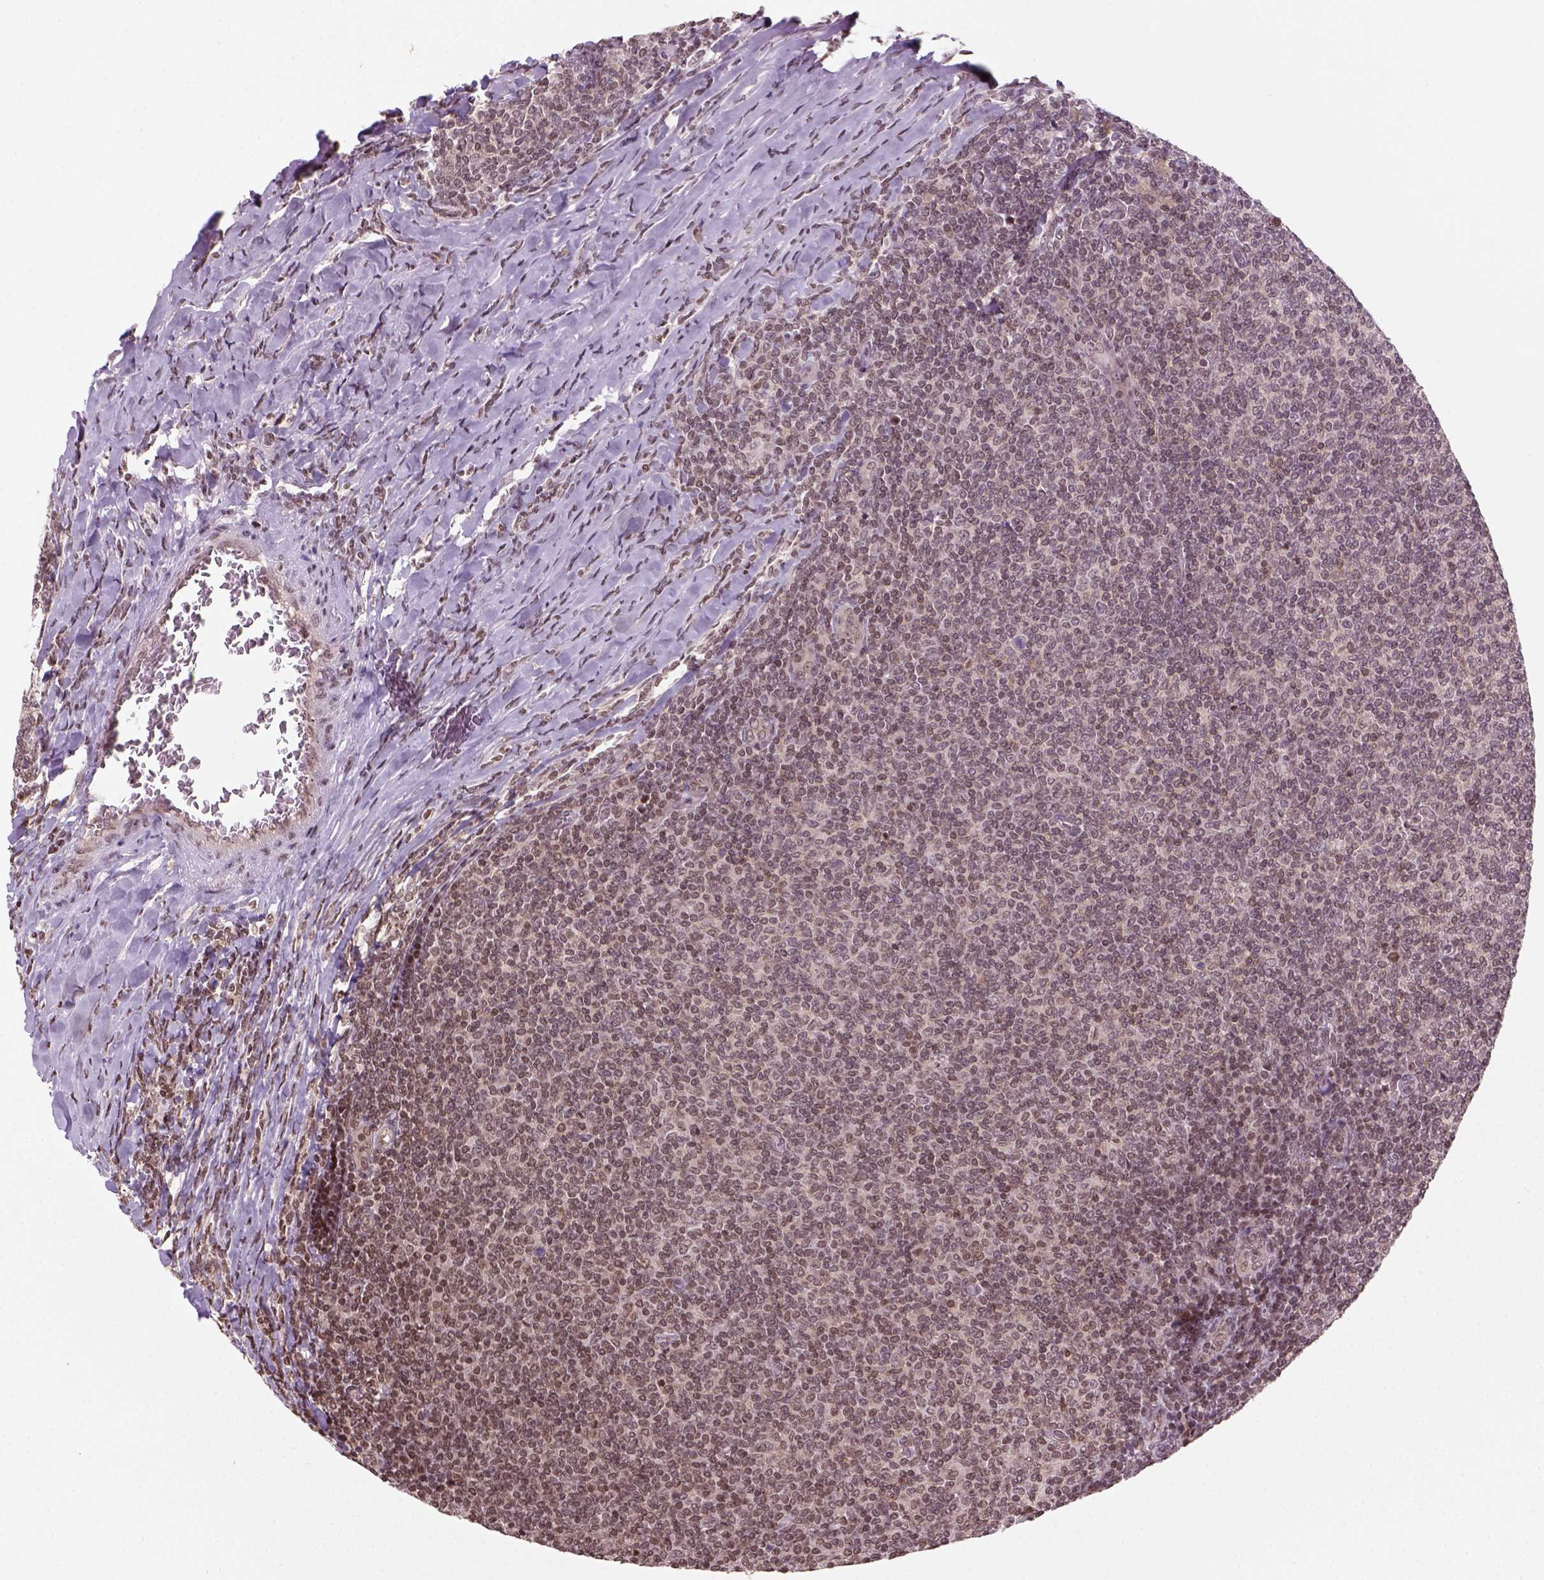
{"staining": {"intensity": "weak", "quantity": "25%-75%", "location": "nuclear"}, "tissue": "lymphoma", "cell_type": "Tumor cells", "image_type": "cancer", "snomed": [{"axis": "morphology", "description": "Malignant lymphoma, non-Hodgkin's type, Low grade"}, {"axis": "topography", "description": "Lymph node"}], "caption": "Immunohistochemistry (IHC) micrograph of neoplastic tissue: lymphoma stained using immunohistochemistry shows low levels of weak protein expression localized specifically in the nuclear of tumor cells, appearing as a nuclear brown color.", "gene": "GOT1", "patient": {"sex": "male", "age": 52}}